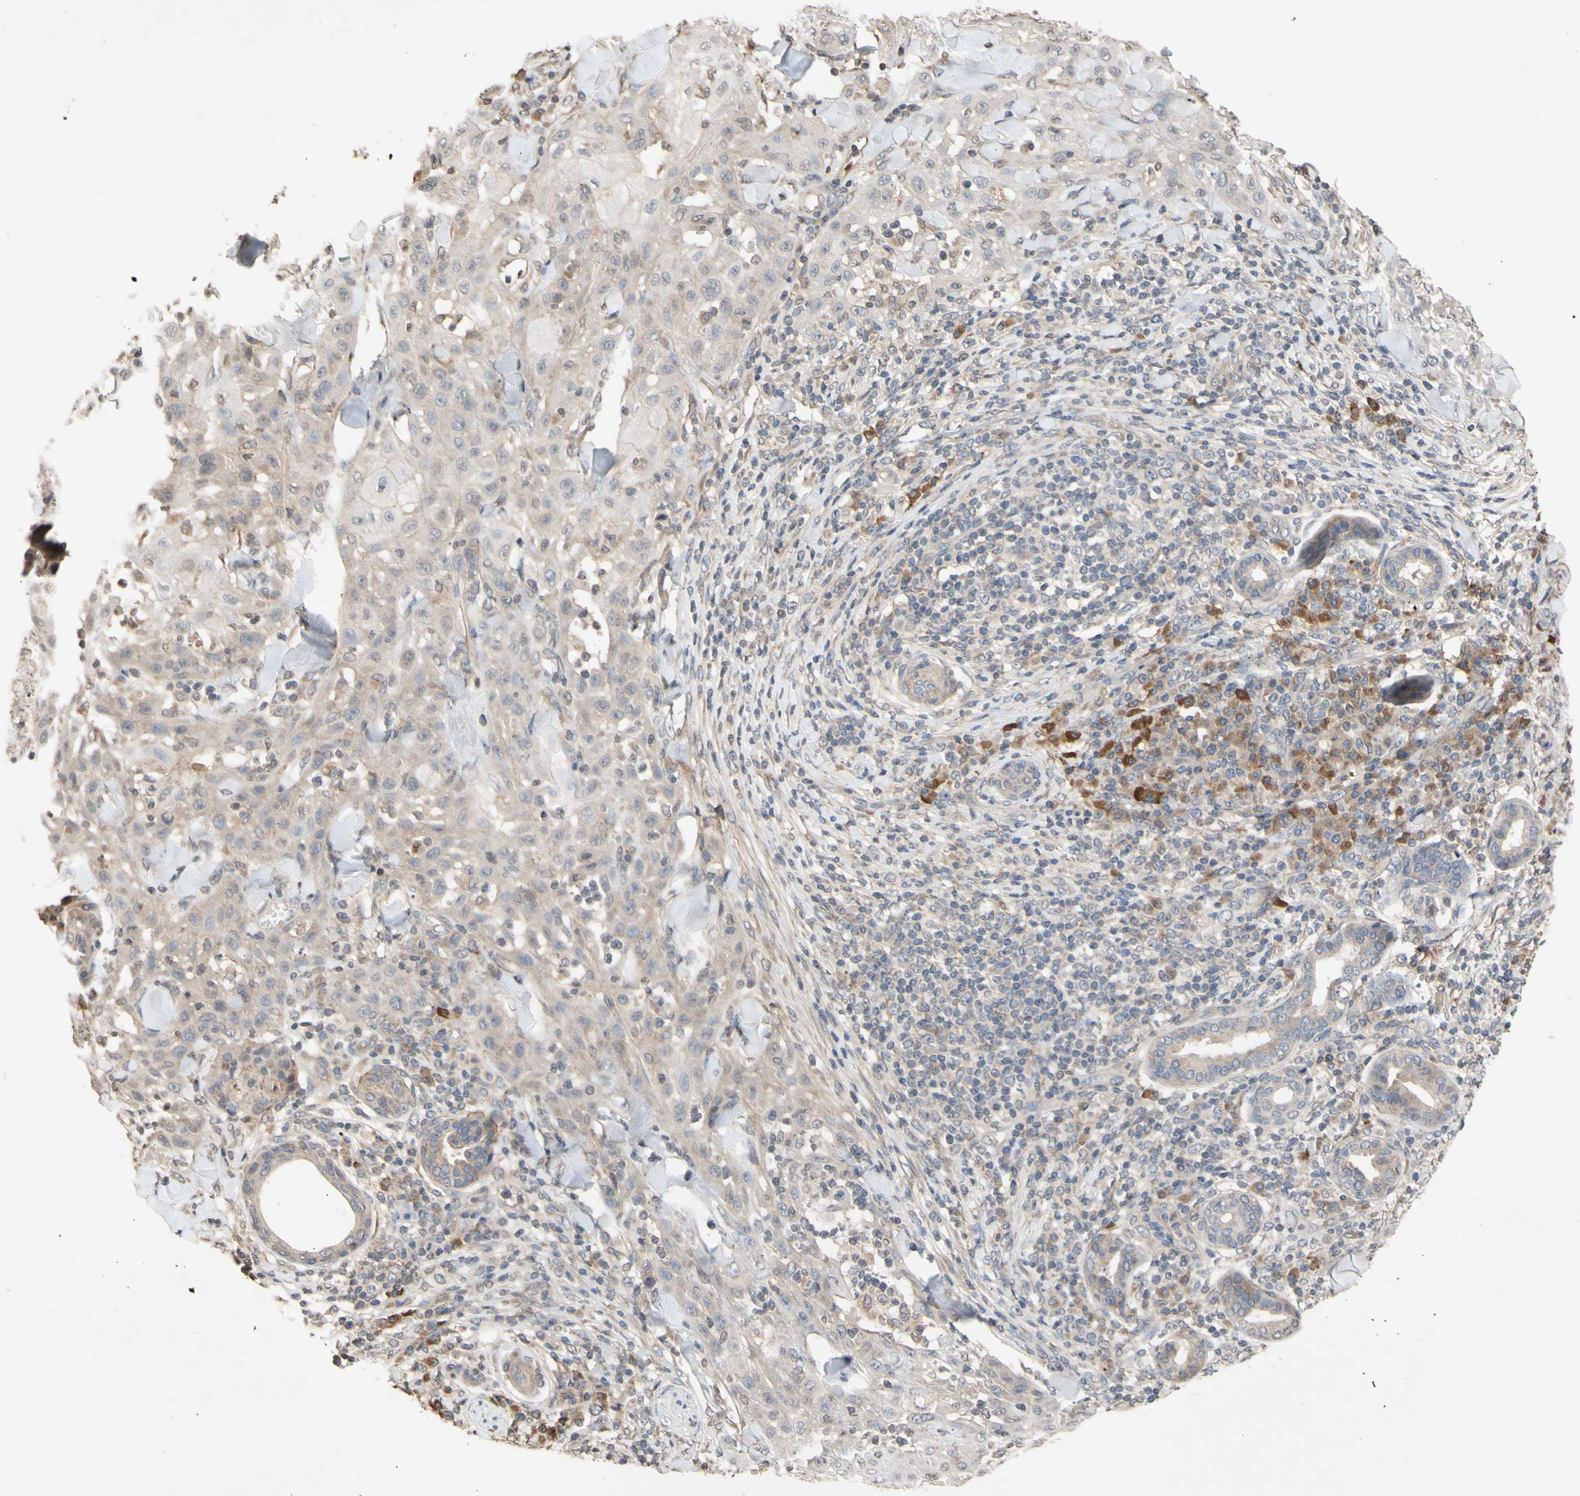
{"staining": {"intensity": "weak", "quantity": ">75%", "location": "cytoplasmic/membranous"}, "tissue": "skin cancer", "cell_type": "Tumor cells", "image_type": "cancer", "snomed": [{"axis": "morphology", "description": "Squamous cell carcinoma, NOS"}, {"axis": "topography", "description": "Skin"}], "caption": "A histopathology image of squamous cell carcinoma (skin) stained for a protein displays weak cytoplasmic/membranous brown staining in tumor cells. The protein is stained brown, and the nuclei are stained in blue (DAB (3,3'-diaminobenzidine) IHC with brightfield microscopy, high magnification).", "gene": "NECTIN3", "patient": {"sex": "male", "age": 24}}